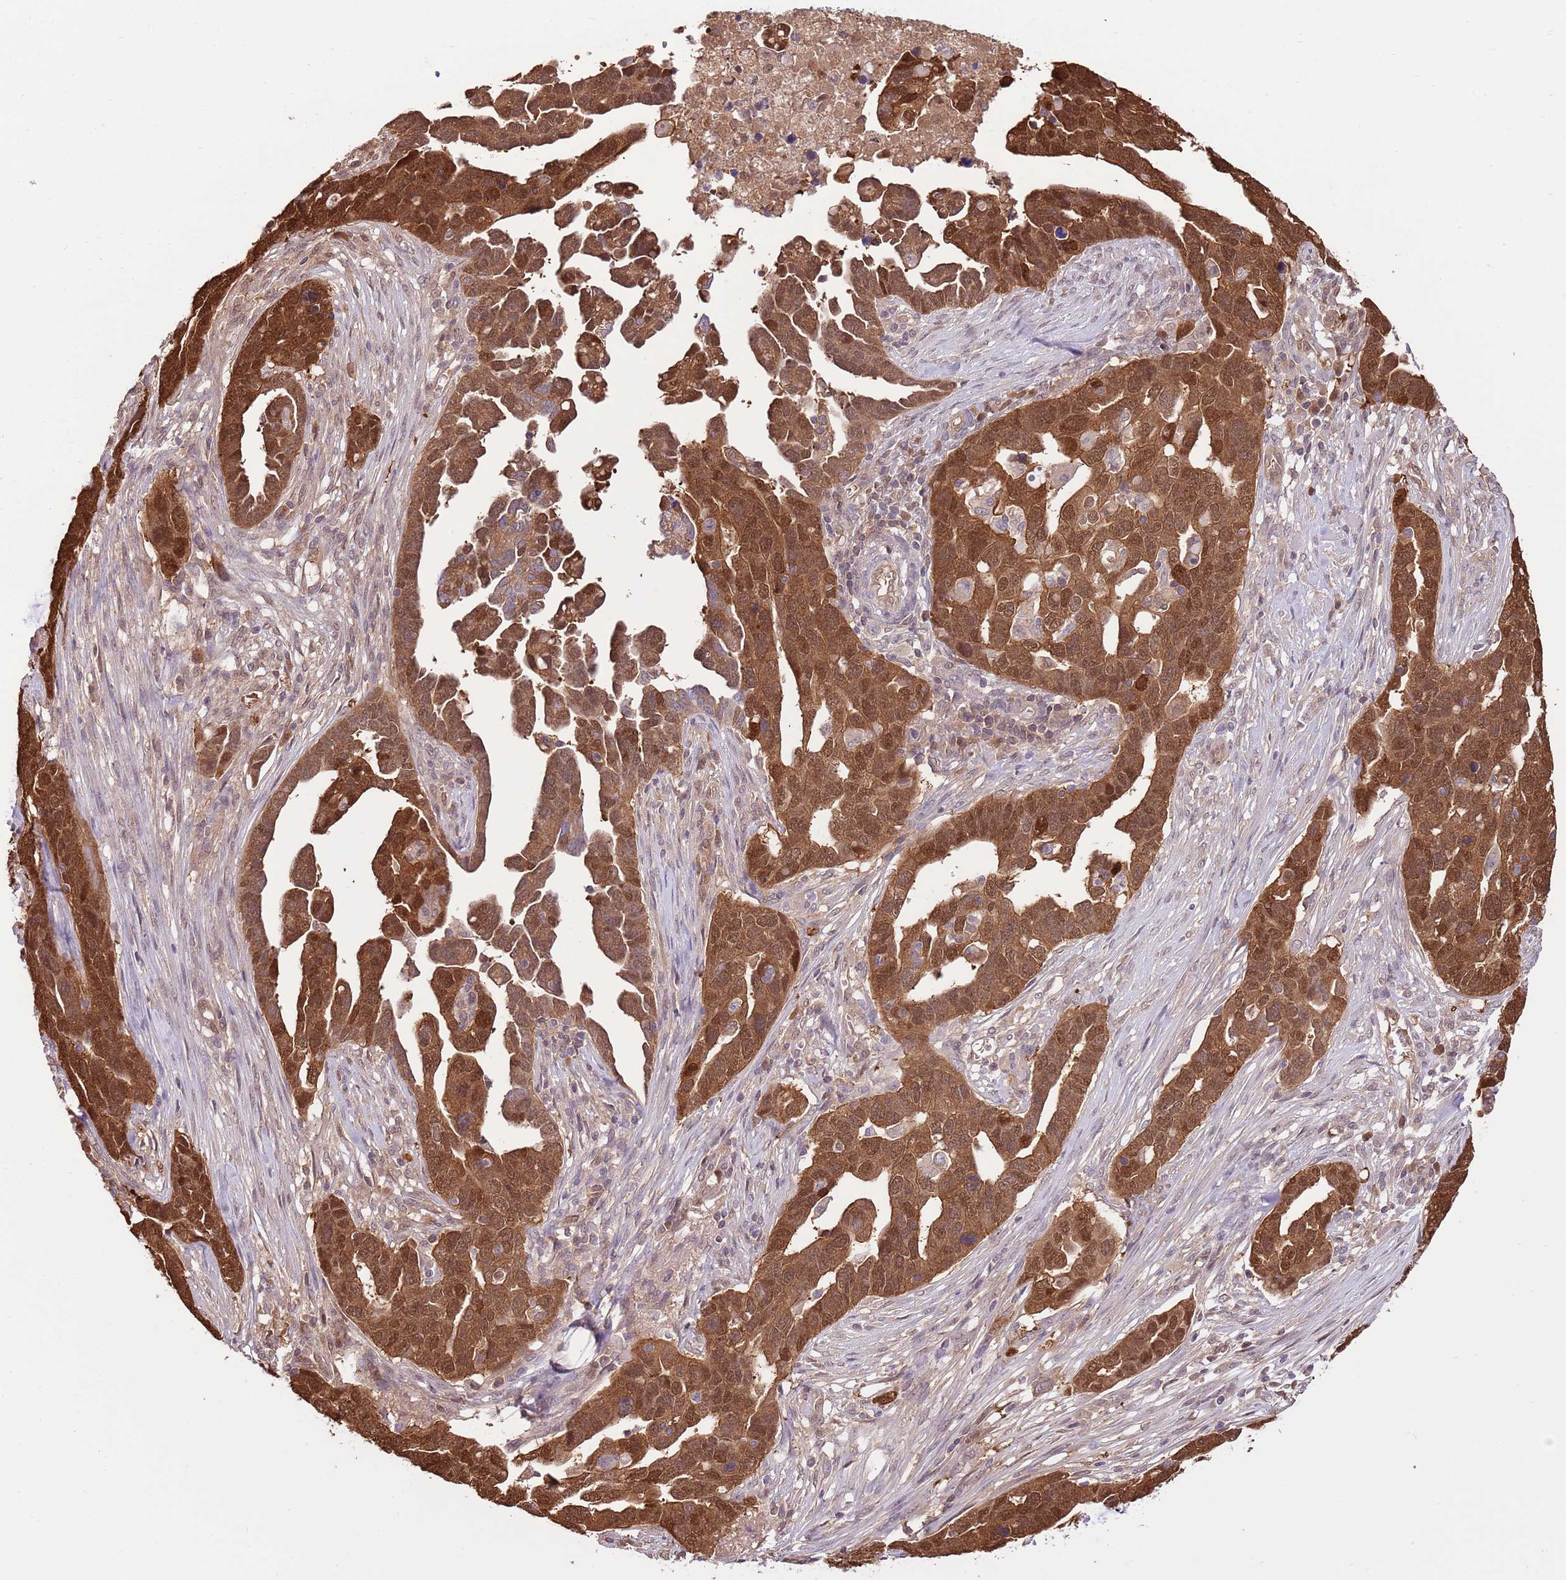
{"staining": {"intensity": "strong", "quantity": ">75%", "location": "cytoplasmic/membranous,nuclear"}, "tissue": "ovarian cancer", "cell_type": "Tumor cells", "image_type": "cancer", "snomed": [{"axis": "morphology", "description": "Cystadenocarcinoma, serous, NOS"}, {"axis": "topography", "description": "Ovary"}], "caption": "IHC histopathology image of human ovarian serous cystadenocarcinoma stained for a protein (brown), which demonstrates high levels of strong cytoplasmic/membranous and nuclear expression in approximately >75% of tumor cells.", "gene": "NSFL1C", "patient": {"sex": "female", "age": 54}}